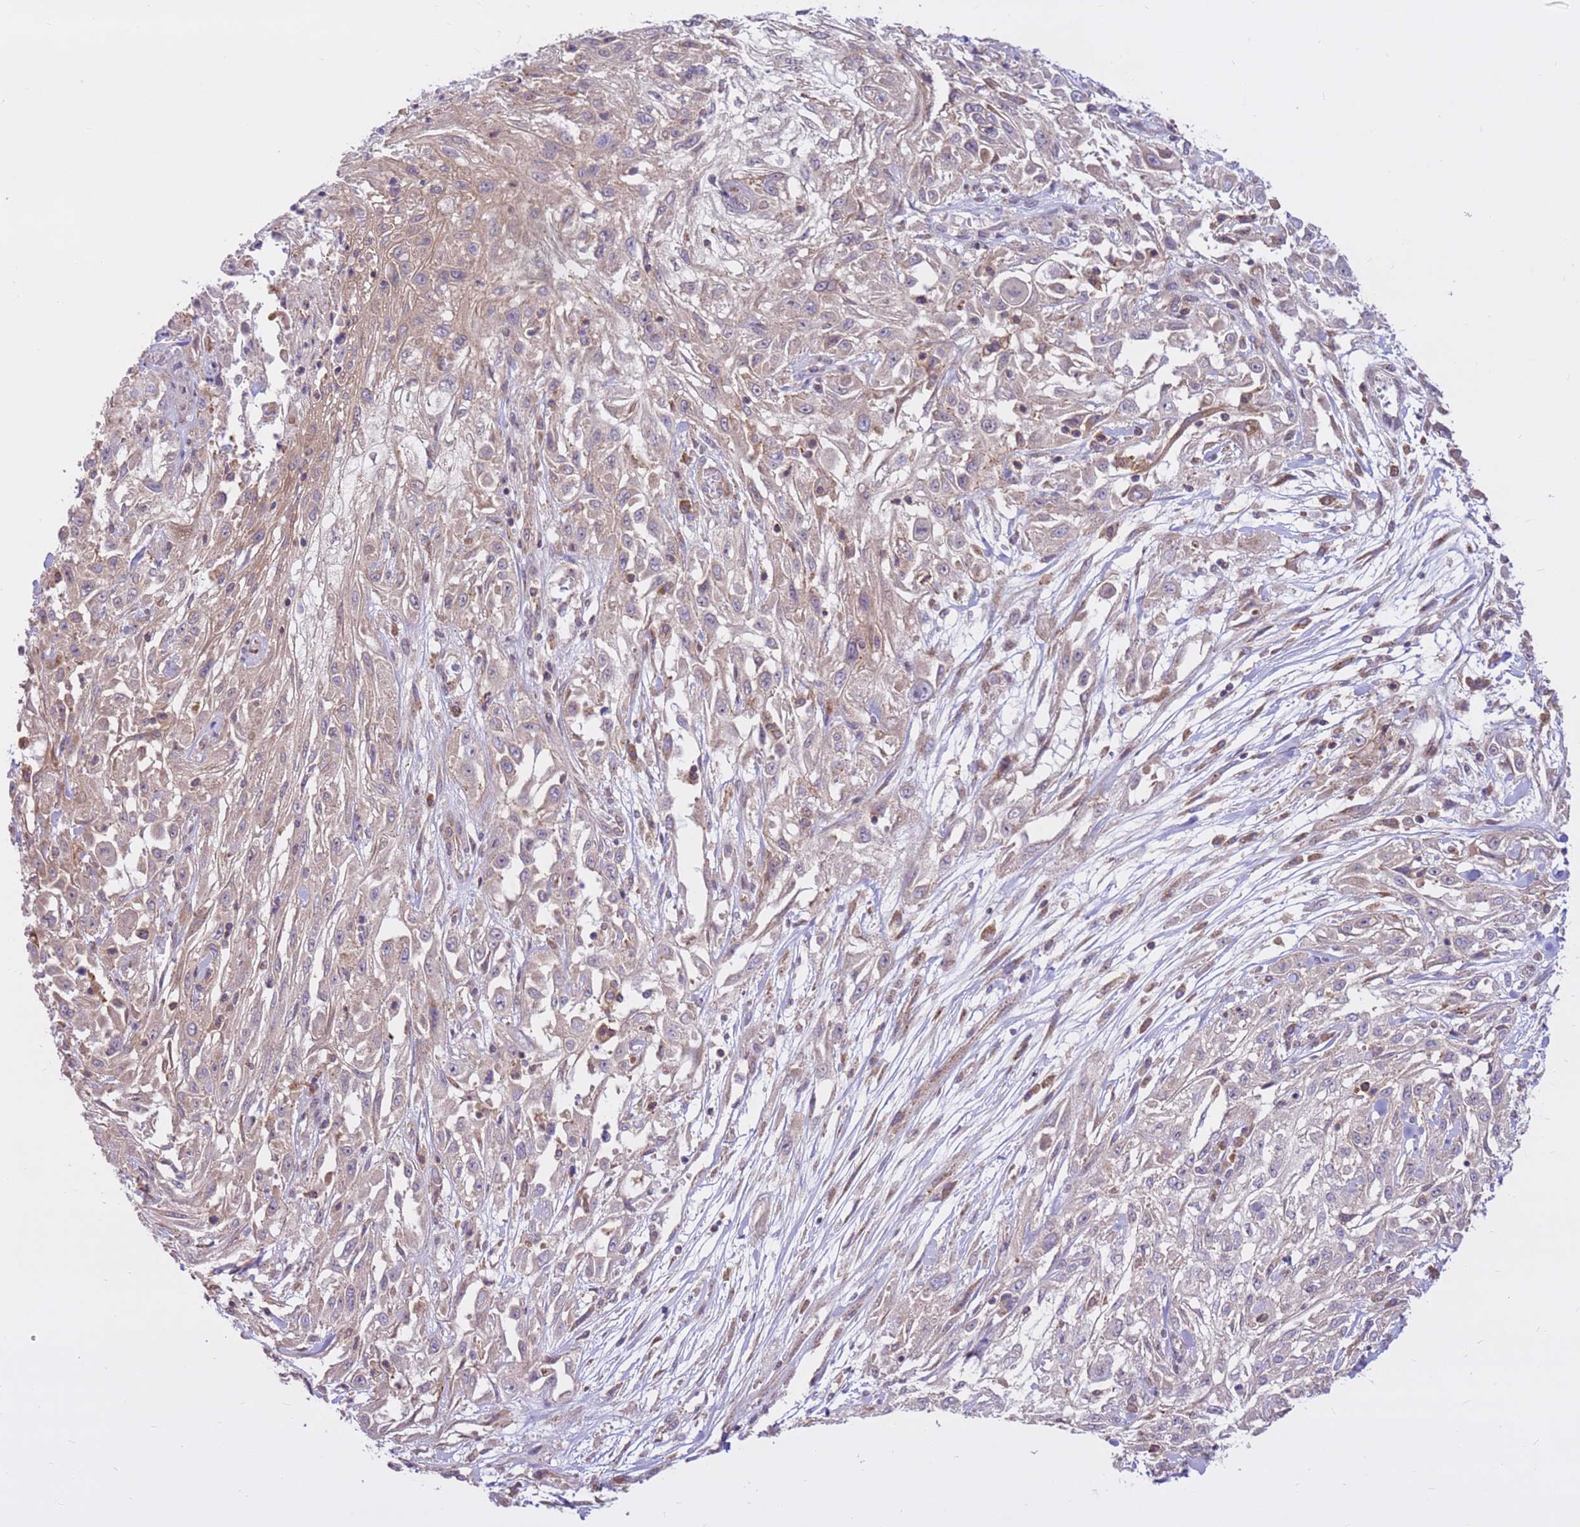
{"staining": {"intensity": "weak", "quantity": ">75%", "location": "cytoplasmic/membranous"}, "tissue": "skin cancer", "cell_type": "Tumor cells", "image_type": "cancer", "snomed": [{"axis": "morphology", "description": "Squamous cell carcinoma, NOS"}, {"axis": "morphology", "description": "Squamous cell carcinoma, metastatic, NOS"}, {"axis": "topography", "description": "Skin"}, {"axis": "topography", "description": "Lymph node"}], "caption": "Human skin cancer stained for a protein (brown) reveals weak cytoplasmic/membranous positive staining in about >75% of tumor cells.", "gene": "DDX19B", "patient": {"sex": "male", "age": 75}}